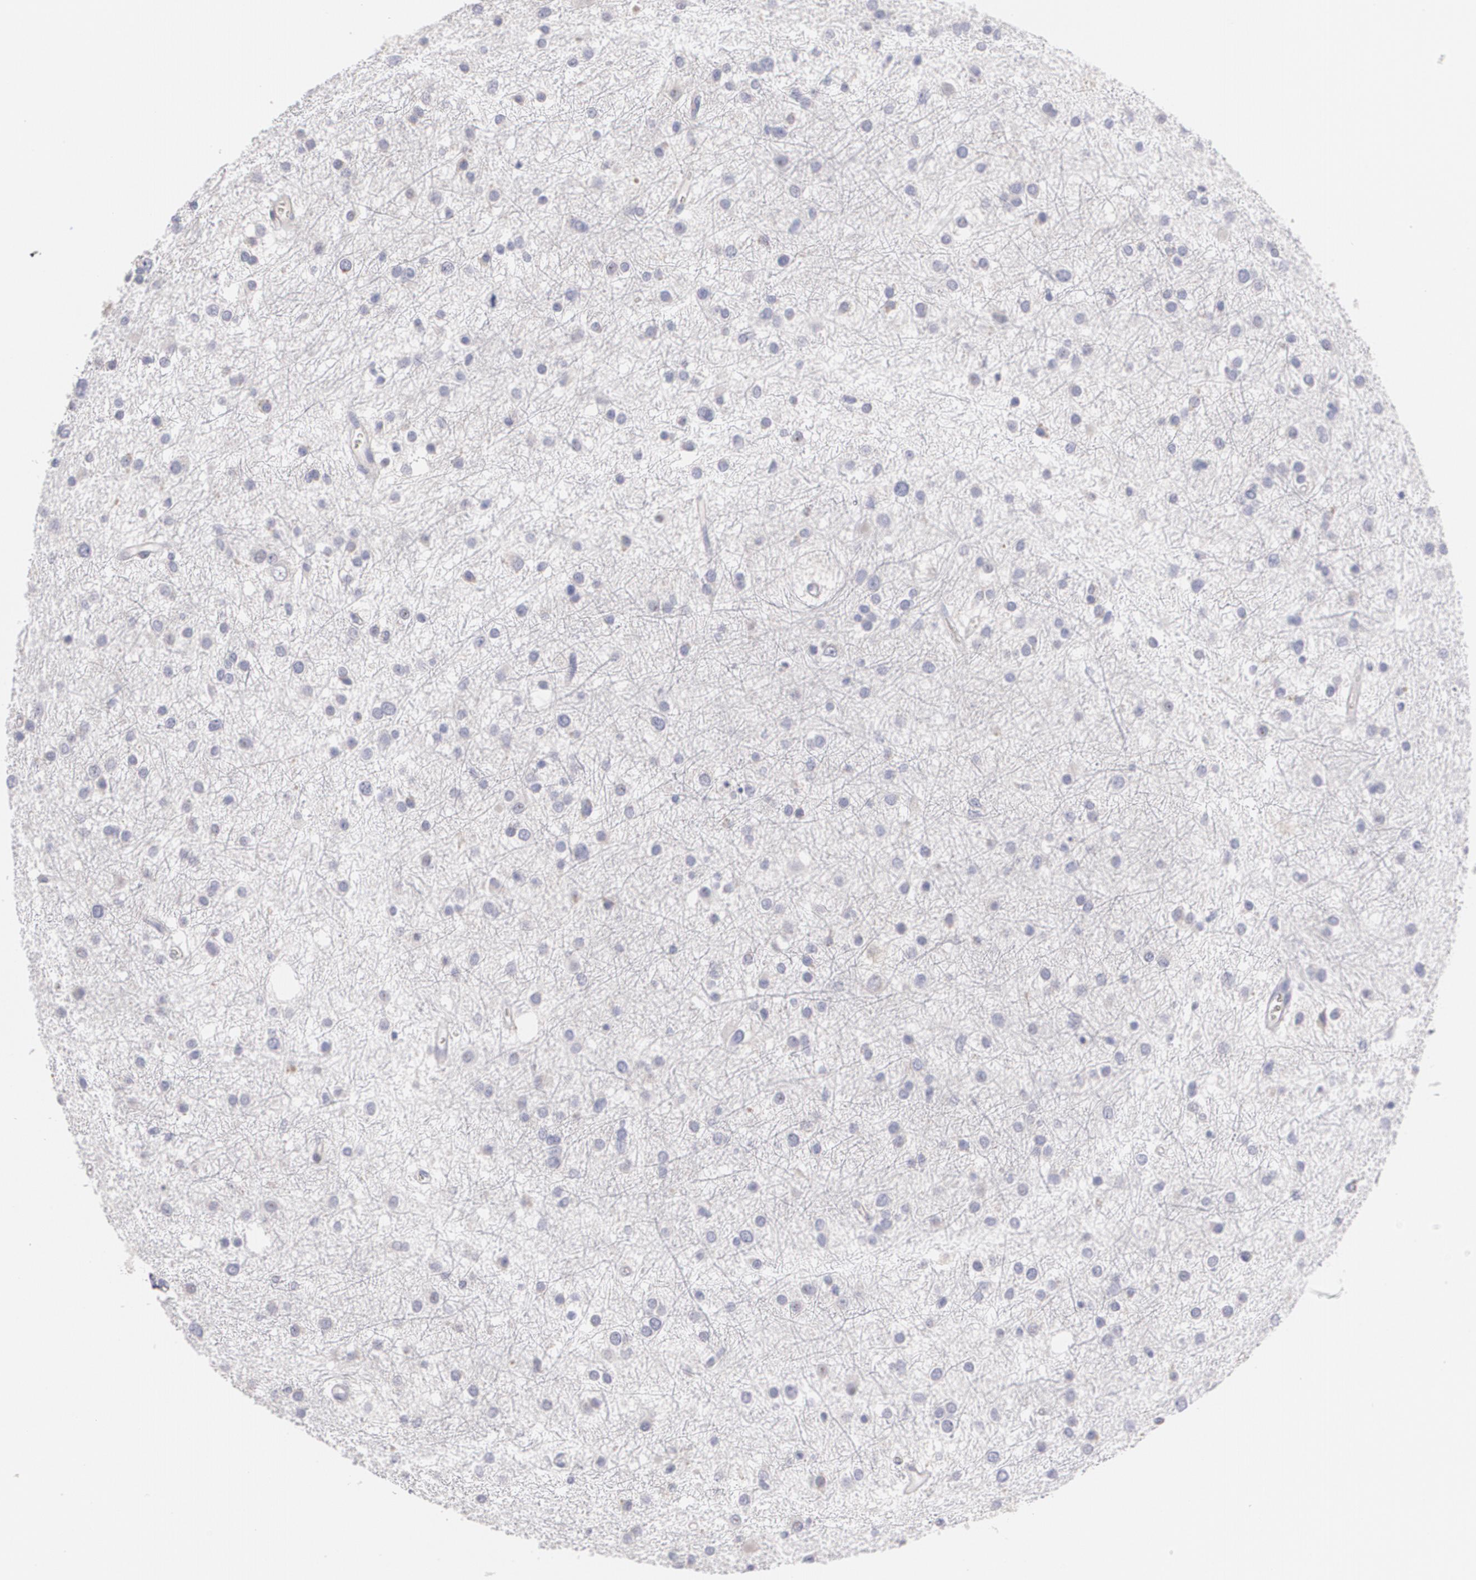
{"staining": {"intensity": "negative", "quantity": "none", "location": "none"}, "tissue": "glioma", "cell_type": "Tumor cells", "image_type": "cancer", "snomed": [{"axis": "morphology", "description": "Glioma, malignant, Low grade"}, {"axis": "topography", "description": "Brain"}], "caption": "Immunohistochemistry of human low-grade glioma (malignant) shows no positivity in tumor cells.", "gene": "FBLN1", "patient": {"sex": "female", "age": 36}}